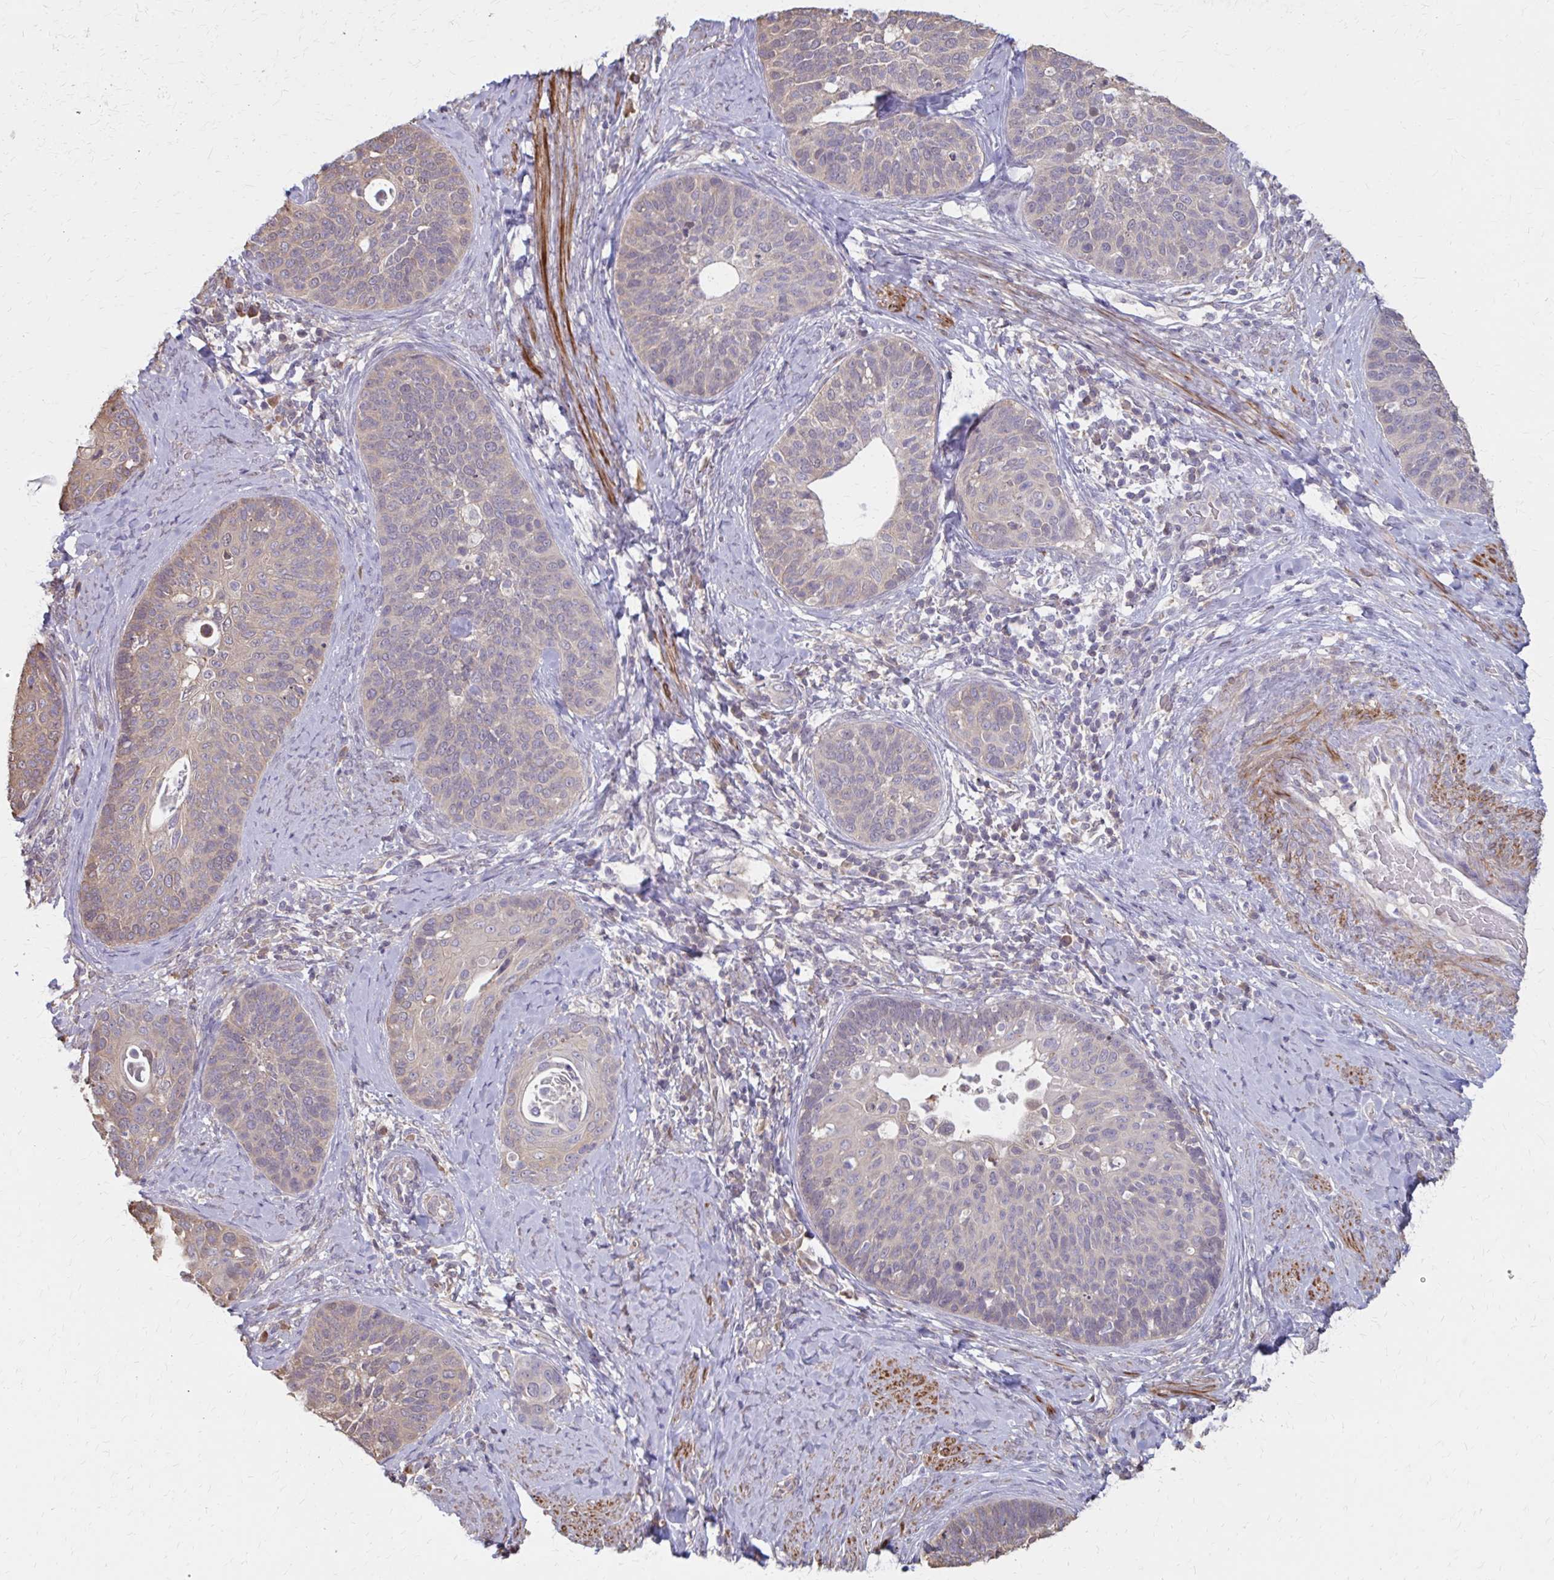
{"staining": {"intensity": "weak", "quantity": "<25%", "location": "cytoplasmic/membranous"}, "tissue": "cervical cancer", "cell_type": "Tumor cells", "image_type": "cancer", "snomed": [{"axis": "morphology", "description": "Squamous cell carcinoma, NOS"}, {"axis": "topography", "description": "Cervix"}], "caption": "This is a image of IHC staining of cervical squamous cell carcinoma, which shows no expression in tumor cells.", "gene": "IFI44L", "patient": {"sex": "female", "age": 69}}